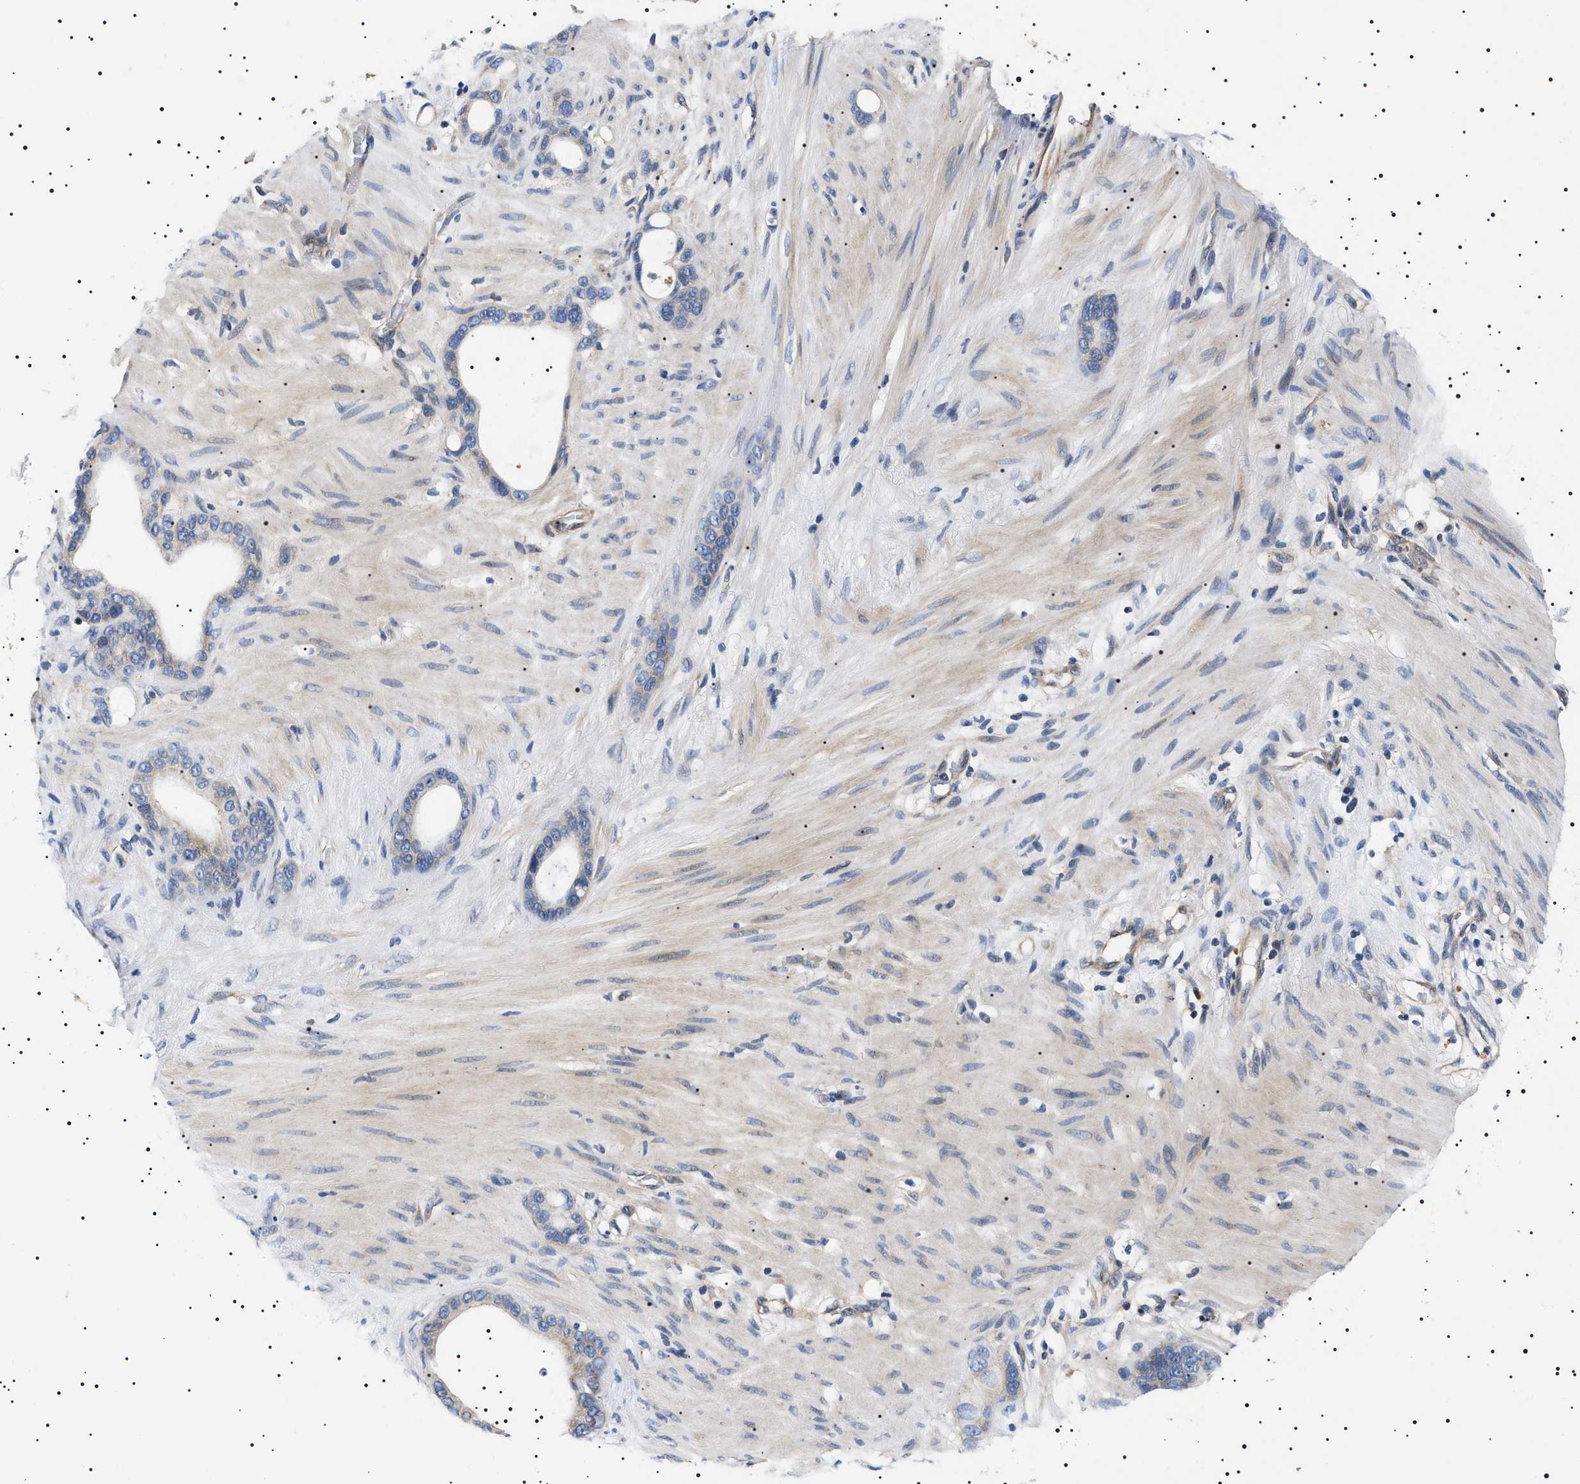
{"staining": {"intensity": "negative", "quantity": "none", "location": "none"}, "tissue": "stomach cancer", "cell_type": "Tumor cells", "image_type": "cancer", "snomed": [{"axis": "morphology", "description": "Adenocarcinoma, NOS"}, {"axis": "topography", "description": "Stomach"}], "caption": "Immunohistochemistry of human stomach adenocarcinoma shows no positivity in tumor cells. The staining is performed using DAB (3,3'-diaminobenzidine) brown chromogen with nuclei counter-stained in using hematoxylin.", "gene": "SLC4A7", "patient": {"sex": "female", "age": 75}}